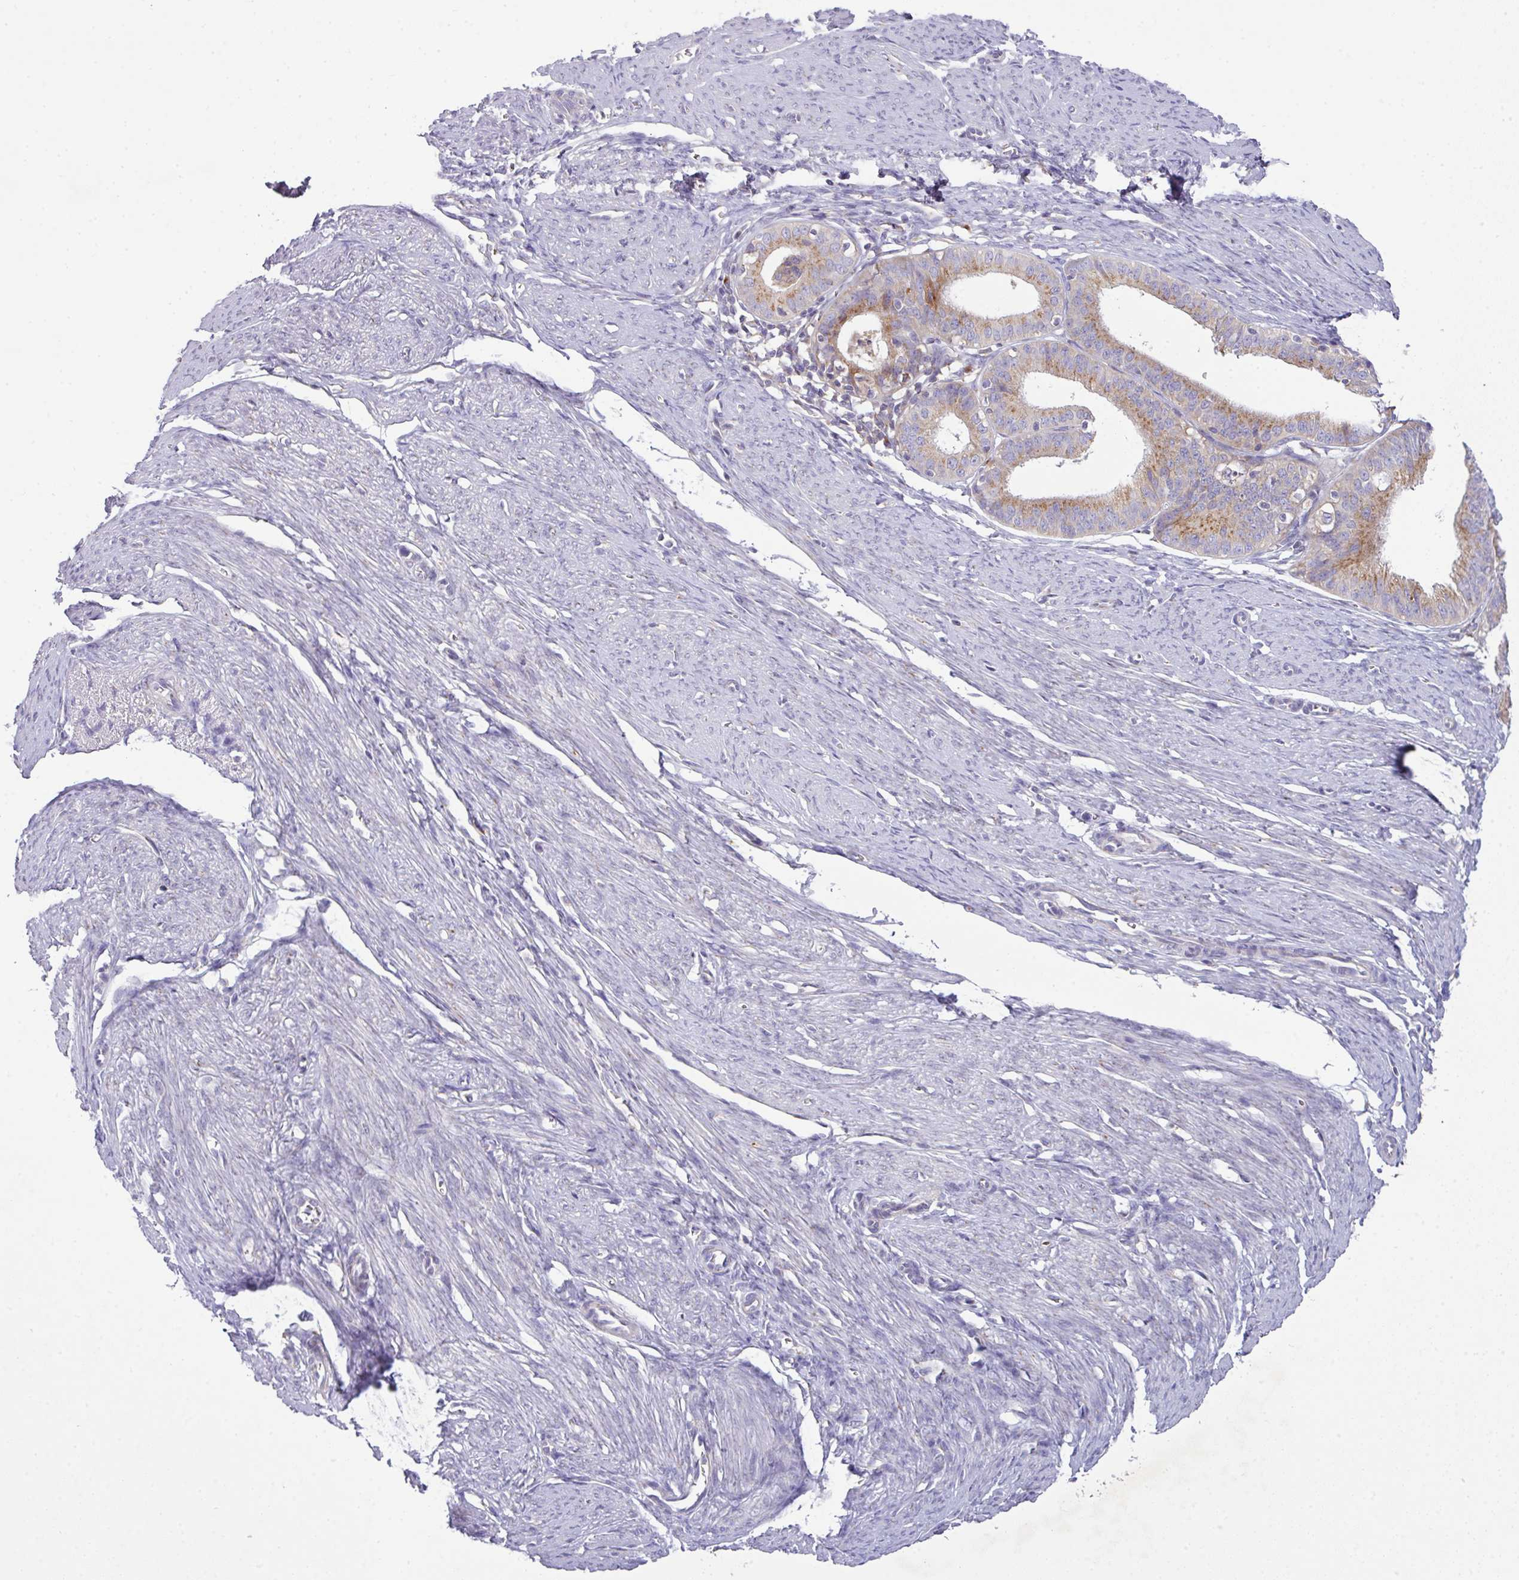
{"staining": {"intensity": "moderate", "quantity": "25%-75%", "location": "cytoplasmic/membranous"}, "tissue": "endometrial cancer", "cell_type": "Tumor cells", "image_type": "cancer", "snomed": [{"axis": "morphology", "description": "Adenocarcinoma, NOS"}, {"axis": "topography", "description": "Endometrium"}], "caption": "Immunohistochemical staining of human endometrial cancer shows moderate cytoplasmic/membranous protein expression in approximately 25%-75% of tumor cells. (DAB (3,3'-diaminobenzidine) IHC with brightfield microscopy, high magnification).", "gene": "VTI1A", "patient": {"sex": "female", "age": 51}}